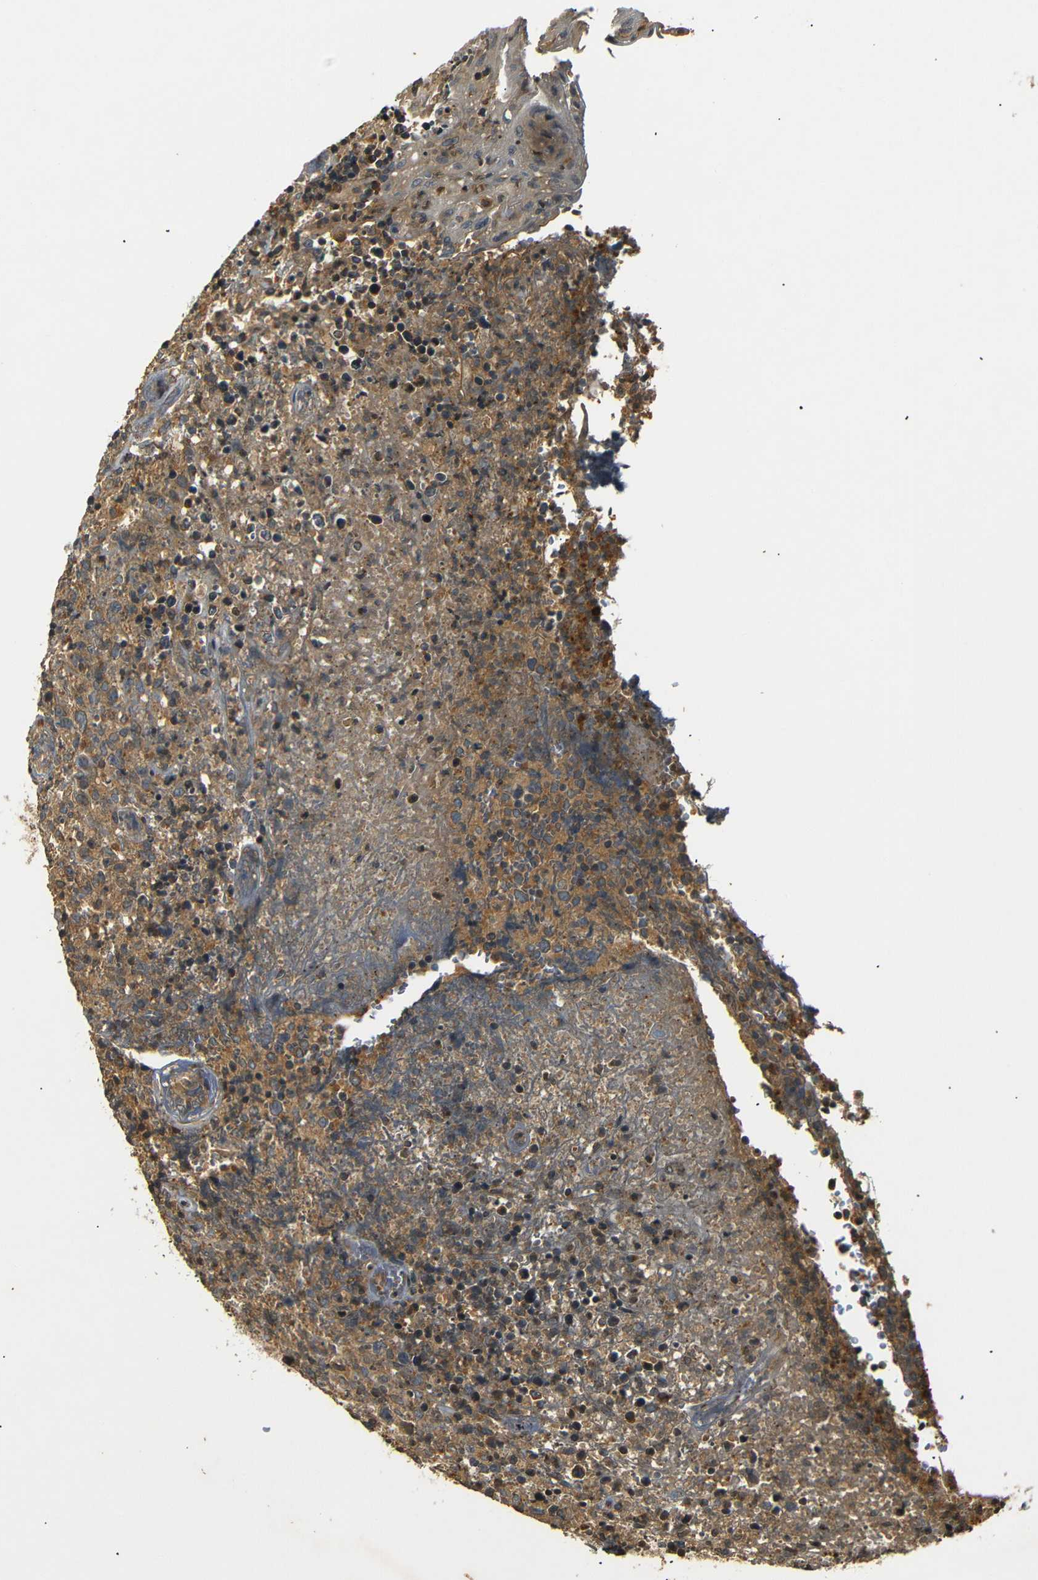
{"staining": {"intensity": "weak", "quantity": ">75%", "location": "cytoplasmic/membranous"}, "tissue": "lymphoma", "cell_type": "Tumor cells", "image_type": "cancer", "snomed": [{"axis": "morphology", "description": "Malignant lymphoma, non-Hodgkin's type, High grade"}, {"axis": "topography", "description": "Tonsil"}], "caption": "This is an image of immunohistochemistry (IHC) staining of malignant lymphoma, non-Hodgkin's type (high-grade), which shows weak positivity in the cytoplasmic/membranous of tumor cells.", "gene": "TANK", "patient": {"sex": "female", "age": 36}}